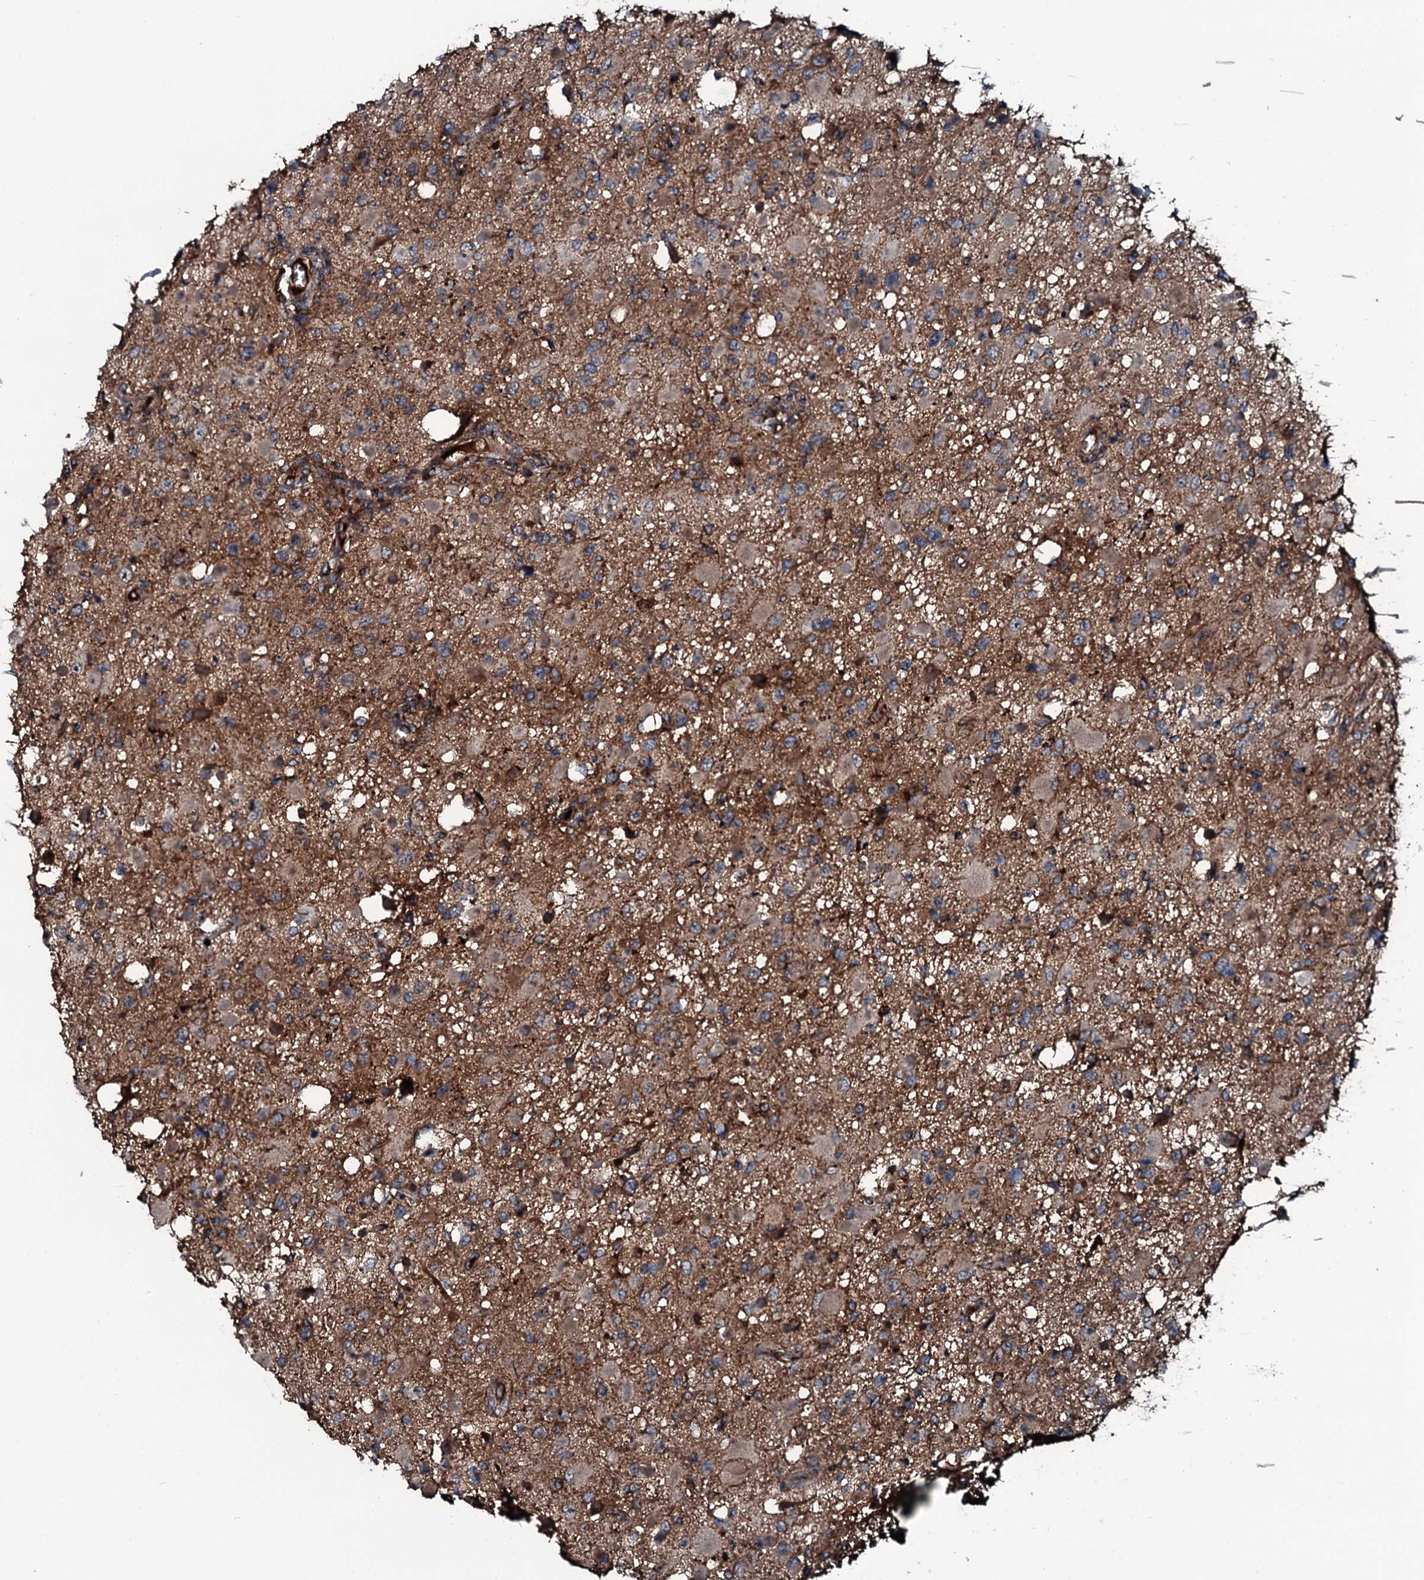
{"staining": {"intensity": "moderate", "quantity": ">75%", "location": "cytoplasmic/membranous"}, "tissue": "glioma", "cell_type": "Tumor cells", "image_type": "cancer", "snomed": [{"axis": "morphology", "description": "Glioma, malignant, High grade"}, {"axis": "topography", "description": "Brain"}], "caption": "There is medium levels of moderate cytoplasmic/membranous positivity in tumor cells of malignant glioma (high-grade), as demonstrated by immunohistochemical staining (brown color).", "gene": "TRIM7", "patient": {"sex": "male", "age": 53}}